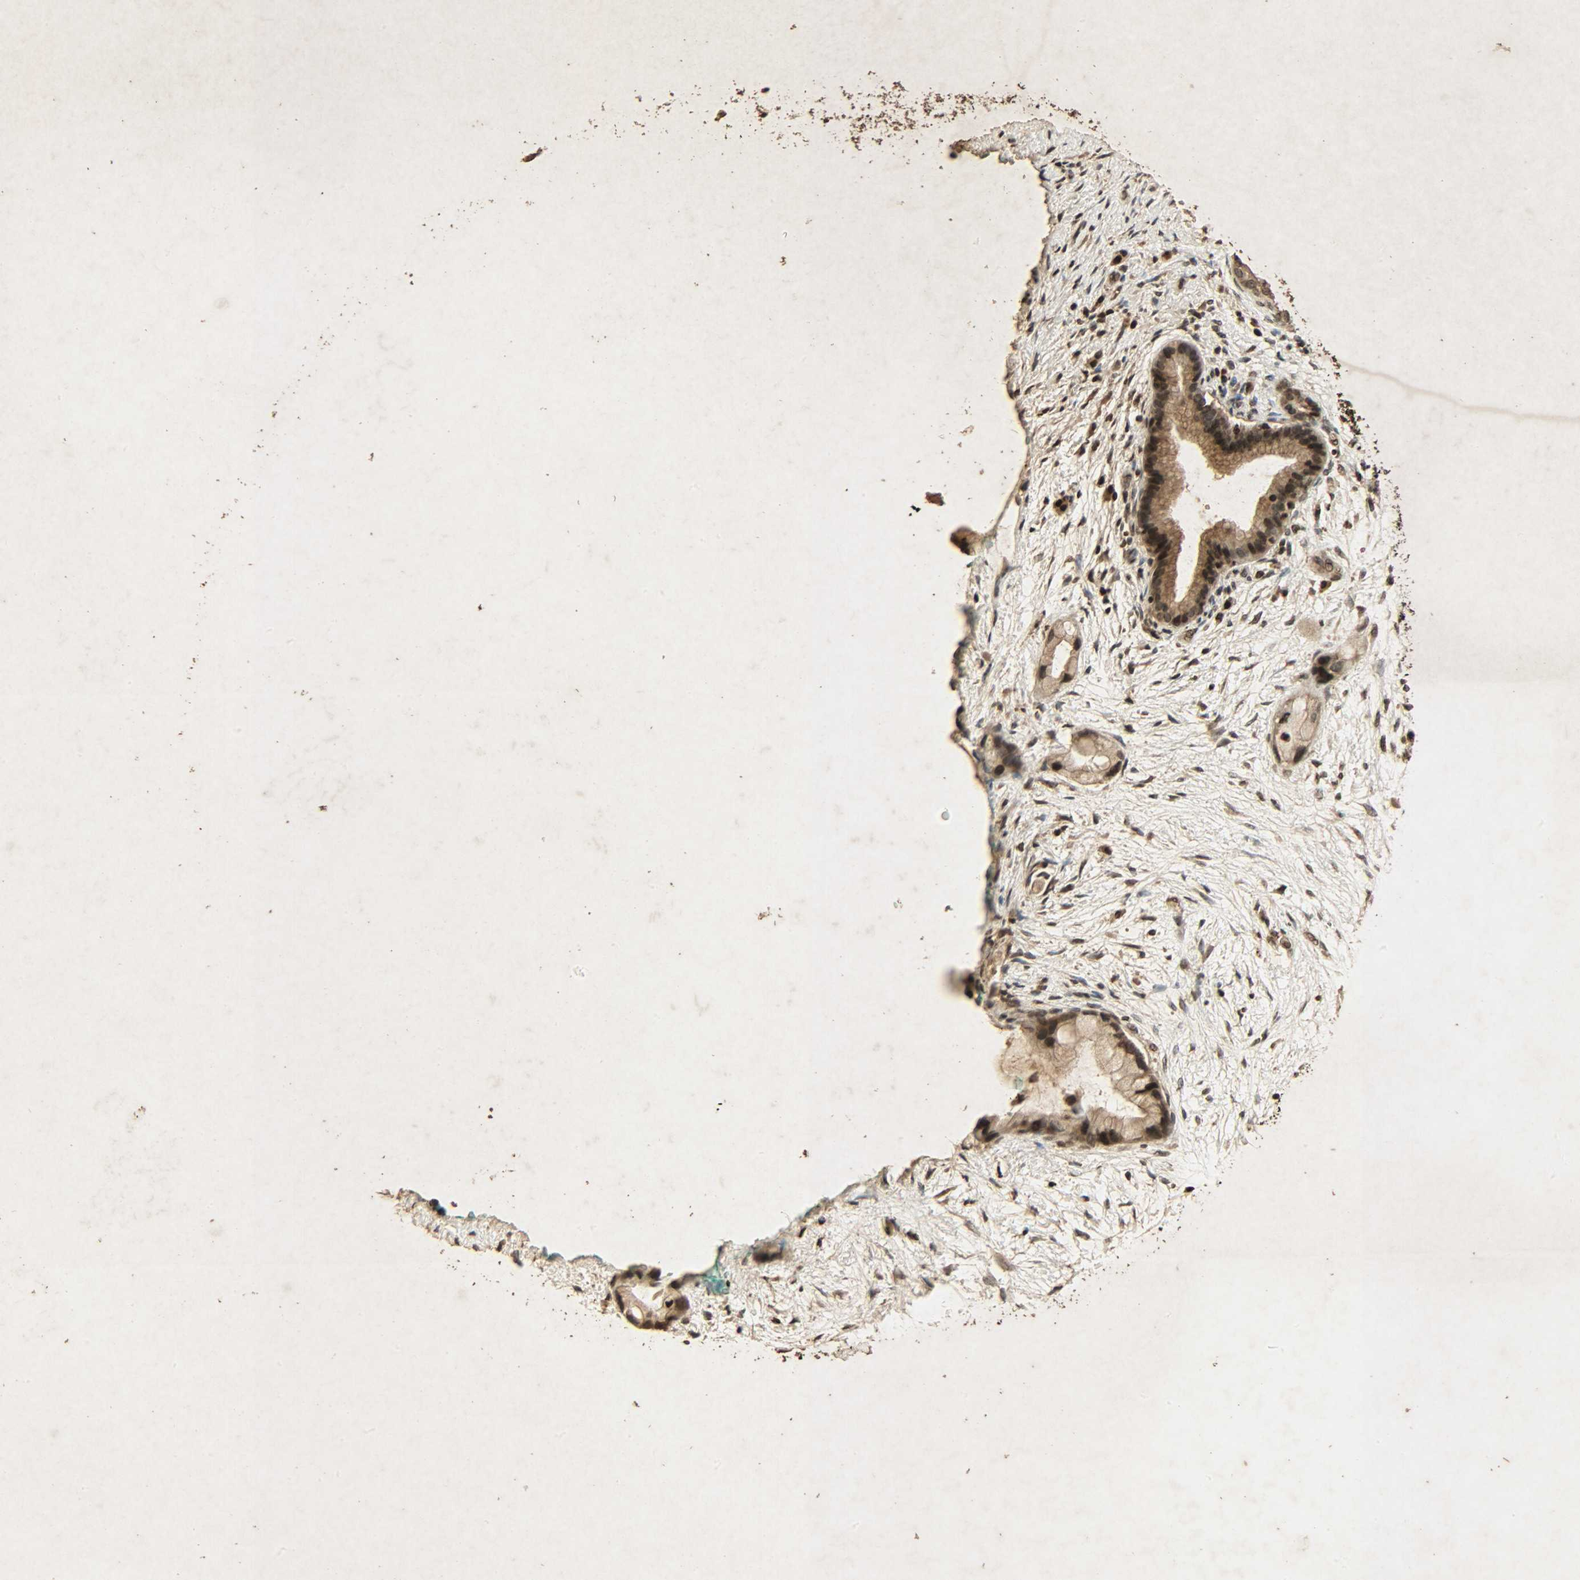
{"staining": {"intensity": "strong", "quantity": ">75%", "location": "cytoplasmic/membranous,nuclear"}, "tissue": "pancreatic cancer", "cell_type": "Tumor cells", "image_type": "cancer", "snomed": [{"axis": "morphology", "description": "Adenocarcinoma, NOS"}, {"axis": "topography", "description": "Pancreas"}], "caption": "IHC micrograph of neoplastic tissue: adenocarcinoma (pancreatic) stained using immunohistochemistry (IHC) shows high levels of strong protein expression localized specifically in the cytoplasmic/membranous and nuclear of tumor cells, appearing as a cytoplasmic/membranous and nuclear brown color.", "gene": "PPP3R1", "patient": {"sex": "female", "age": 59}}